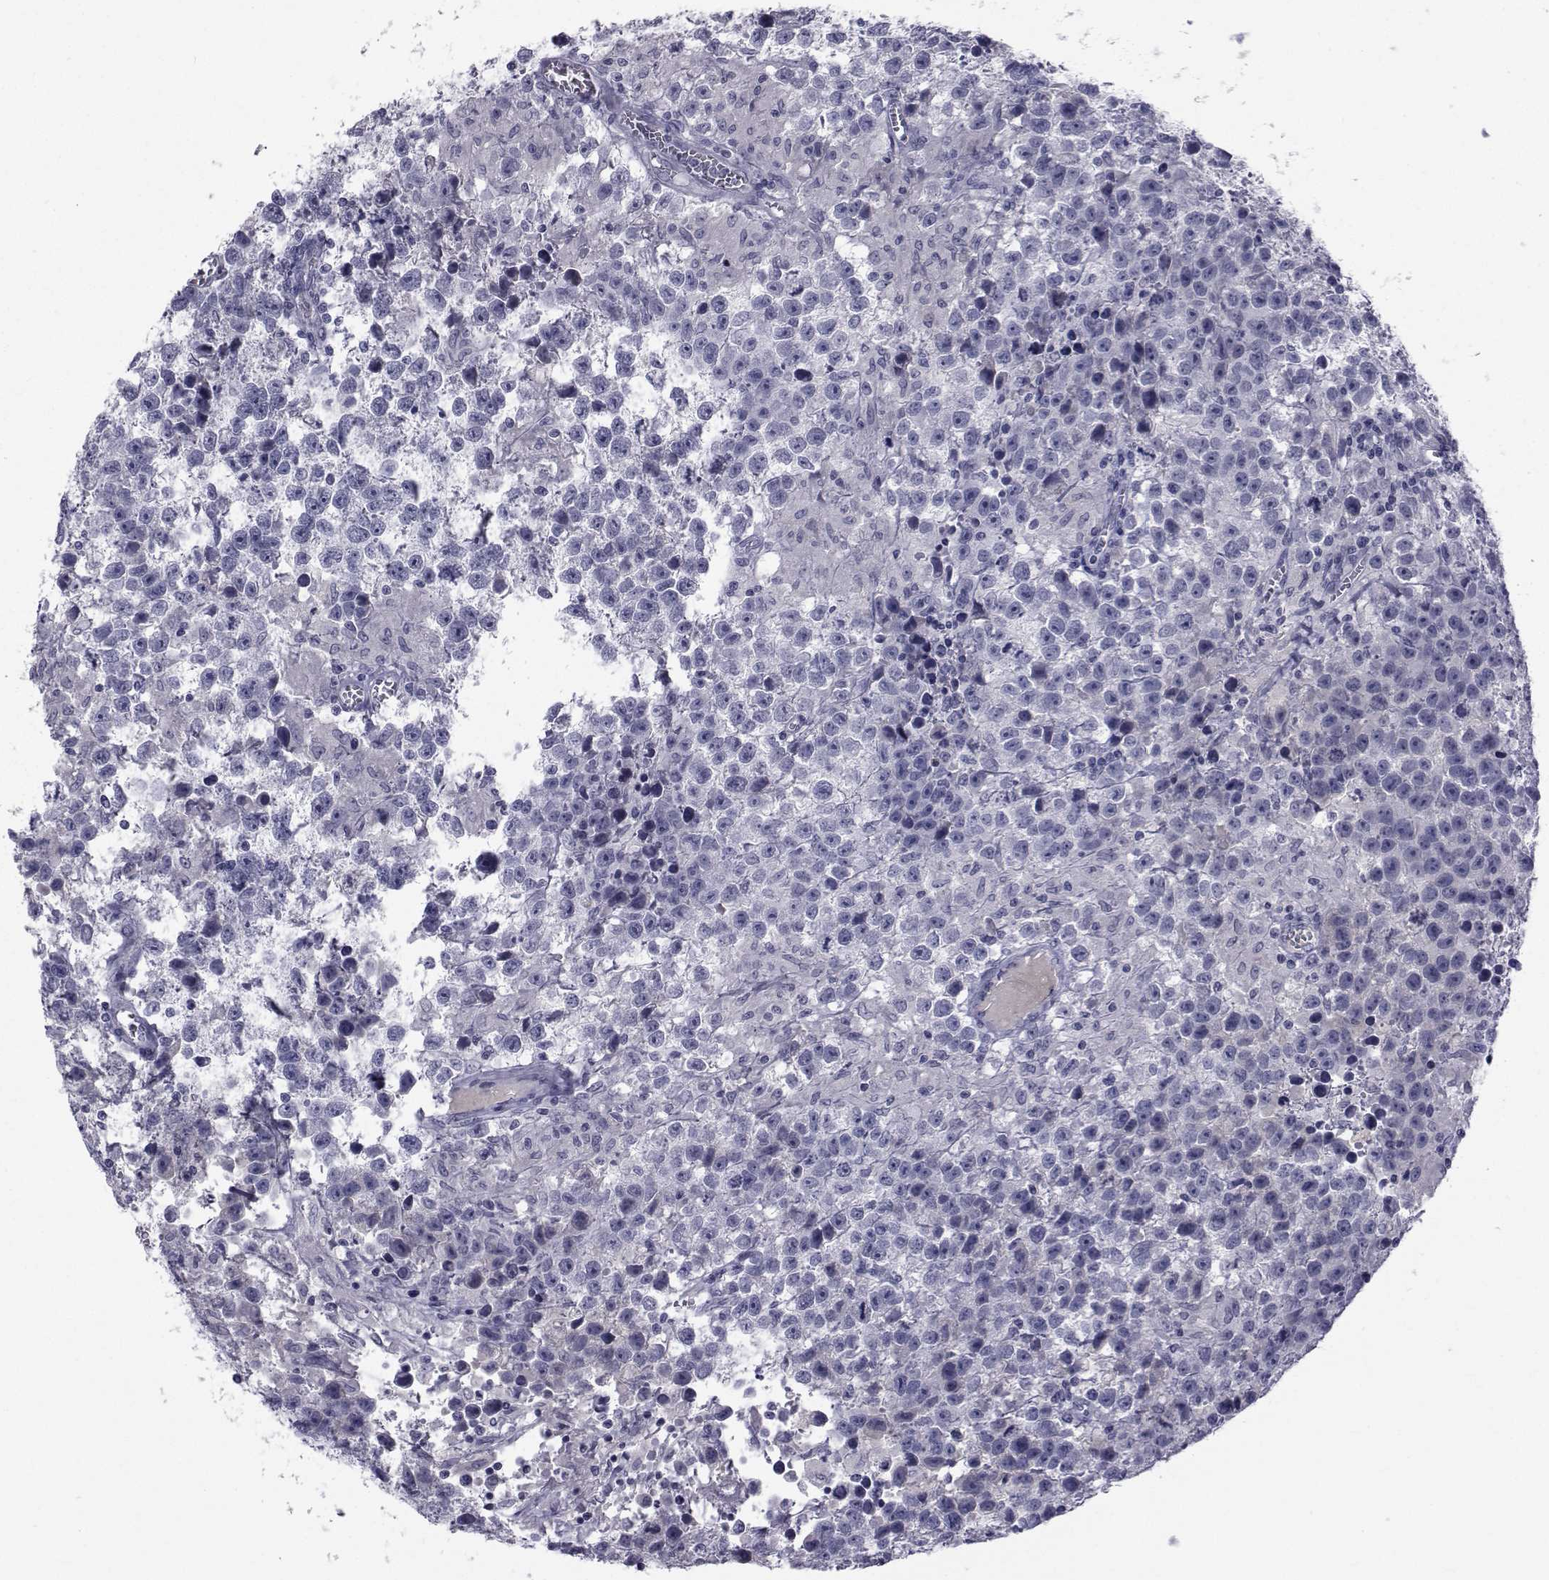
{"staining": {"intensity": "negative", "quantity": "none", "location": "none"}, "tissue": "testis cancer", "cell_type": "Tumor cells", "image_type": "cancer", "snomed": [{"axis": "morphology", "description": "Seminoma, NOS"}, {"axis": "topography", "description": "Testis"}], "caption": "Testis seminoma was stained to show a protein in brown. There is no significant expression in tumor cells.", "gene": "PAX2", "patient": {"sex": "male", "age": 43}}